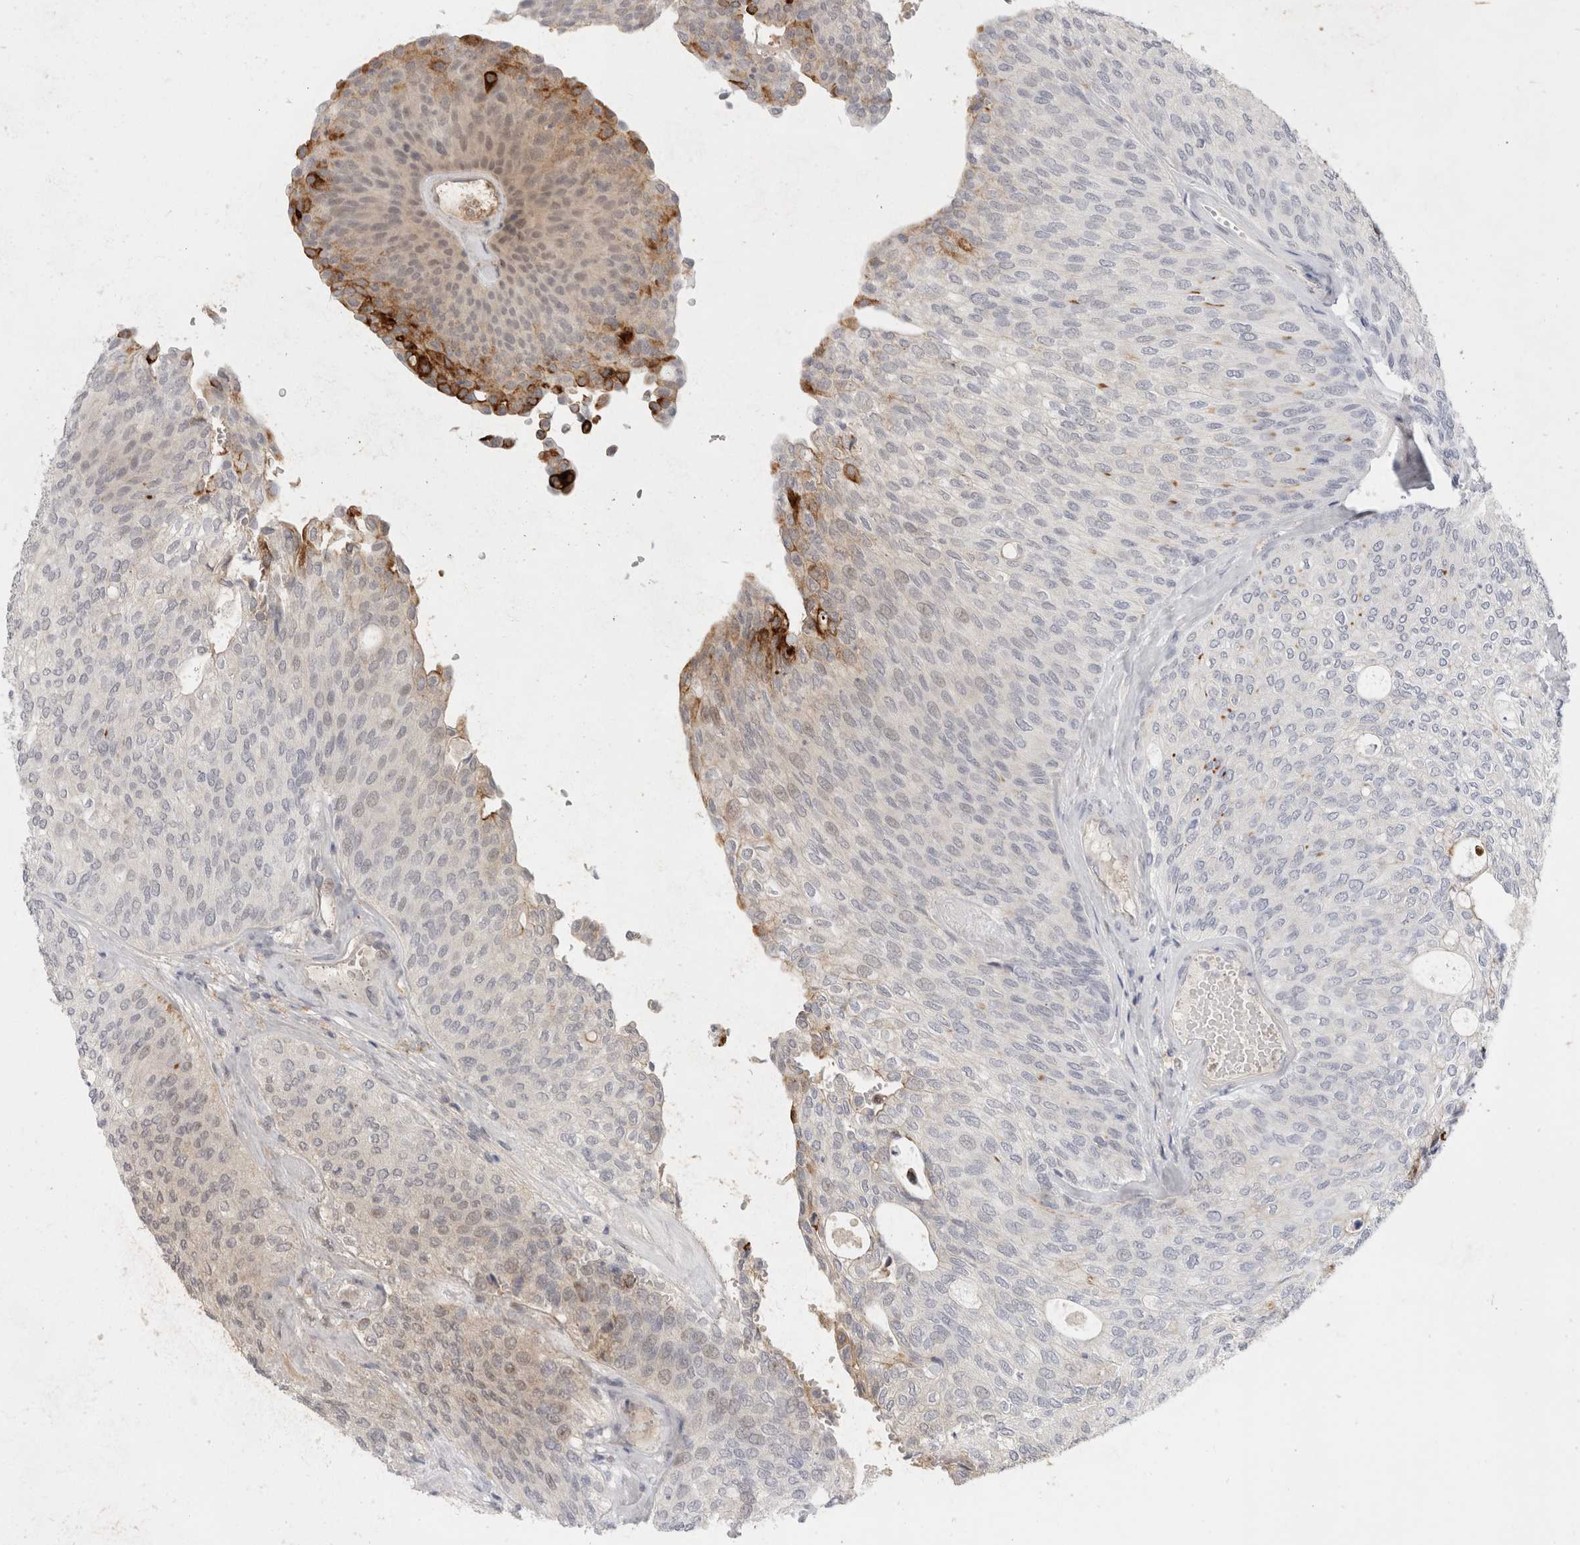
{"staining": {"intensity": "strong", "quantity": "<25%", "location": "cytoplasmic/membranous"}, "tissue": "urothelial cancer", "cell_type": "Tumor cells", "image_type": "cancer", "snomed": [{"axis": "morphology", "description": "Urothelial carcinoma, Low grade"}, {"axis": "topography", "description": "Urinary bladder"}], "caption": "Urothelial cancer tissue displays strong cytoplasmic/membranous staining in approximately <25% of tumor cells, visualized by immunohistochemistry. Nuclei are stained in blue.", "gene": "TOM1L2", "patient": {"sex": "female", "age": 79}}